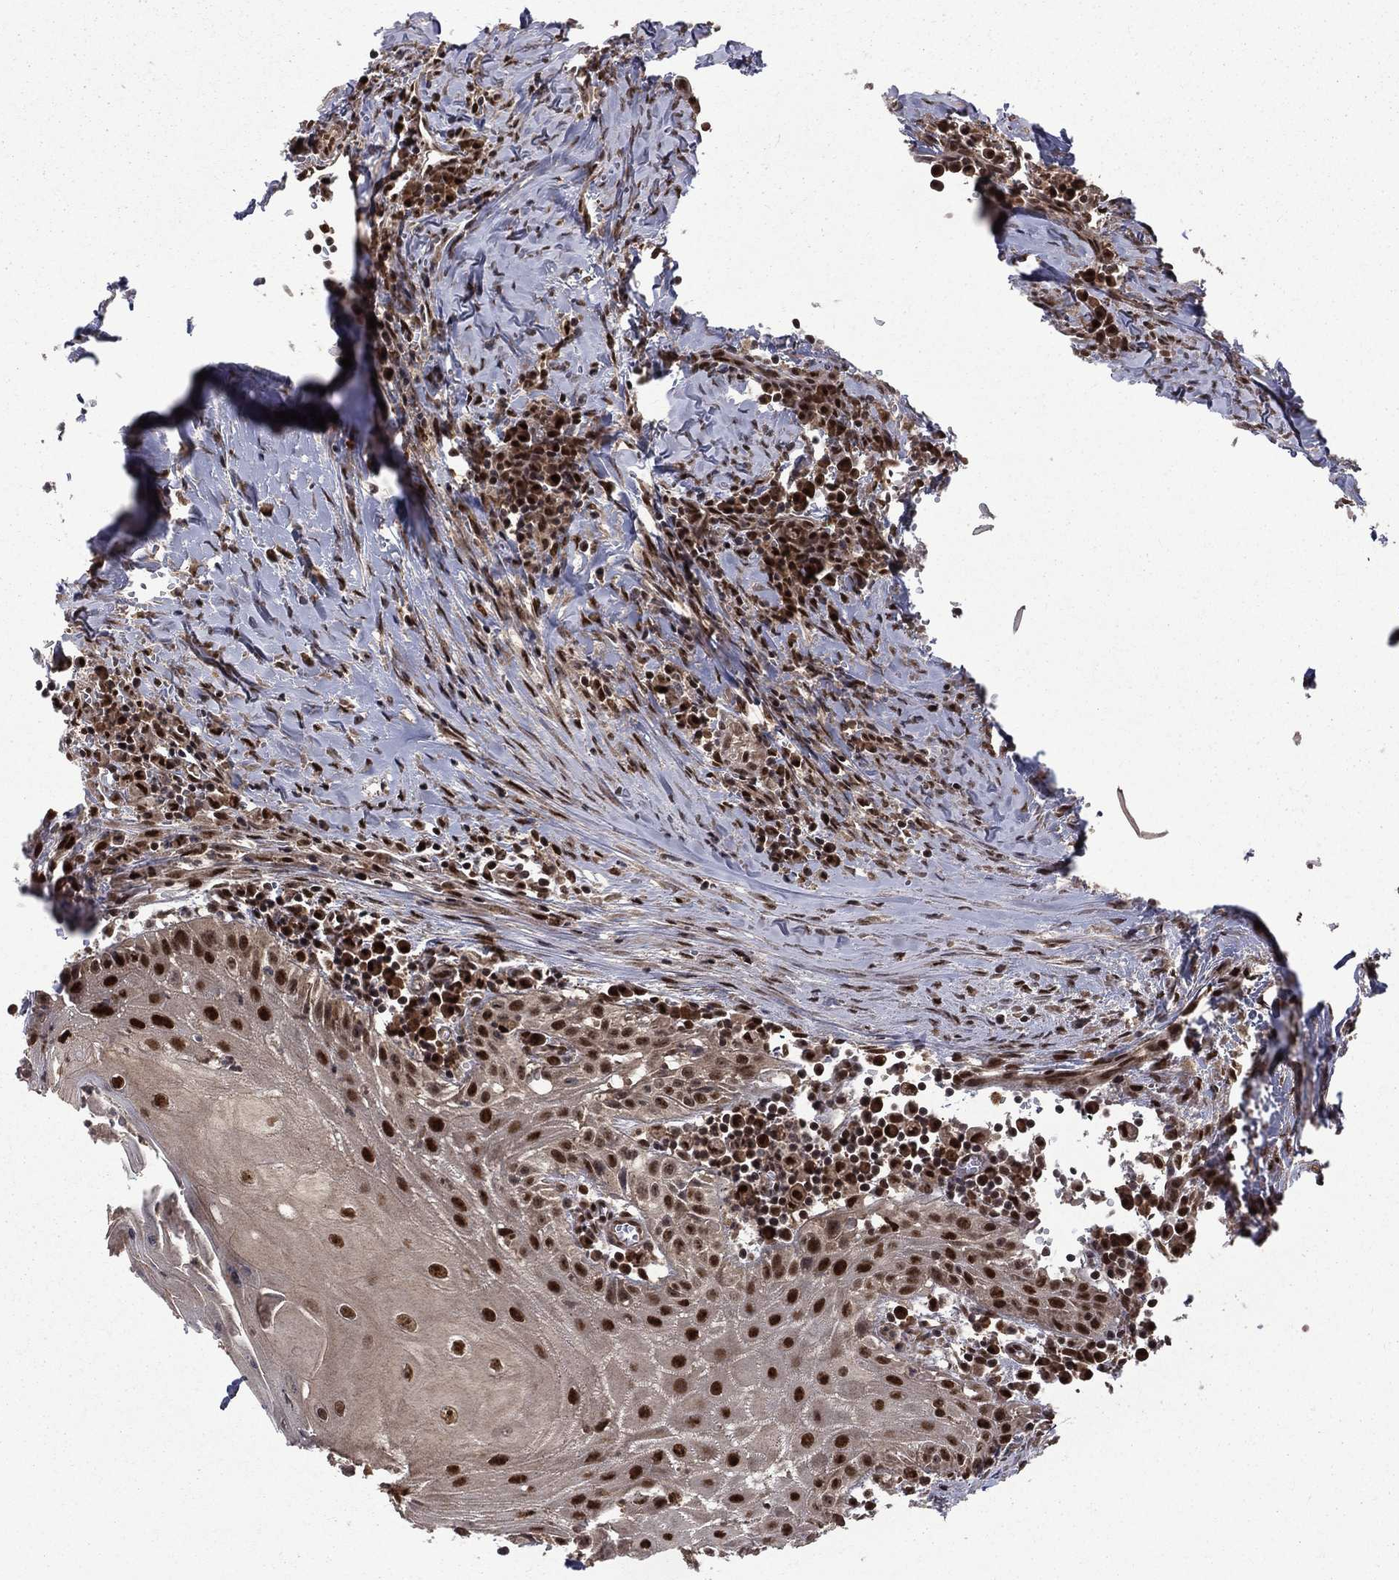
{"staining": {"intensity": "strong", "quantity": ">75%", "location": "nuclear"}, "tissue": "head and neck cancer", "cell_type": "Tumor cells", "image_type": "cancer", "snomed": [{"axis": "morphology", "description": "Squamous cell carcinoma, NOS"}, {"axis": "topography", "description": "Oral tissue"}, {"axis": "topography", "description": "Head-Neck"}], "caption": "A high amount of strong nuclear positivity is appreciated in about >75% of tumor cells in head and neck cancer (squamous cell carcinoma) tissue. (Brightfield microscopy of DAB IHC at high magnification).", "gene": "JMJD6", "patient": {"sex": "male", "age": 58}}